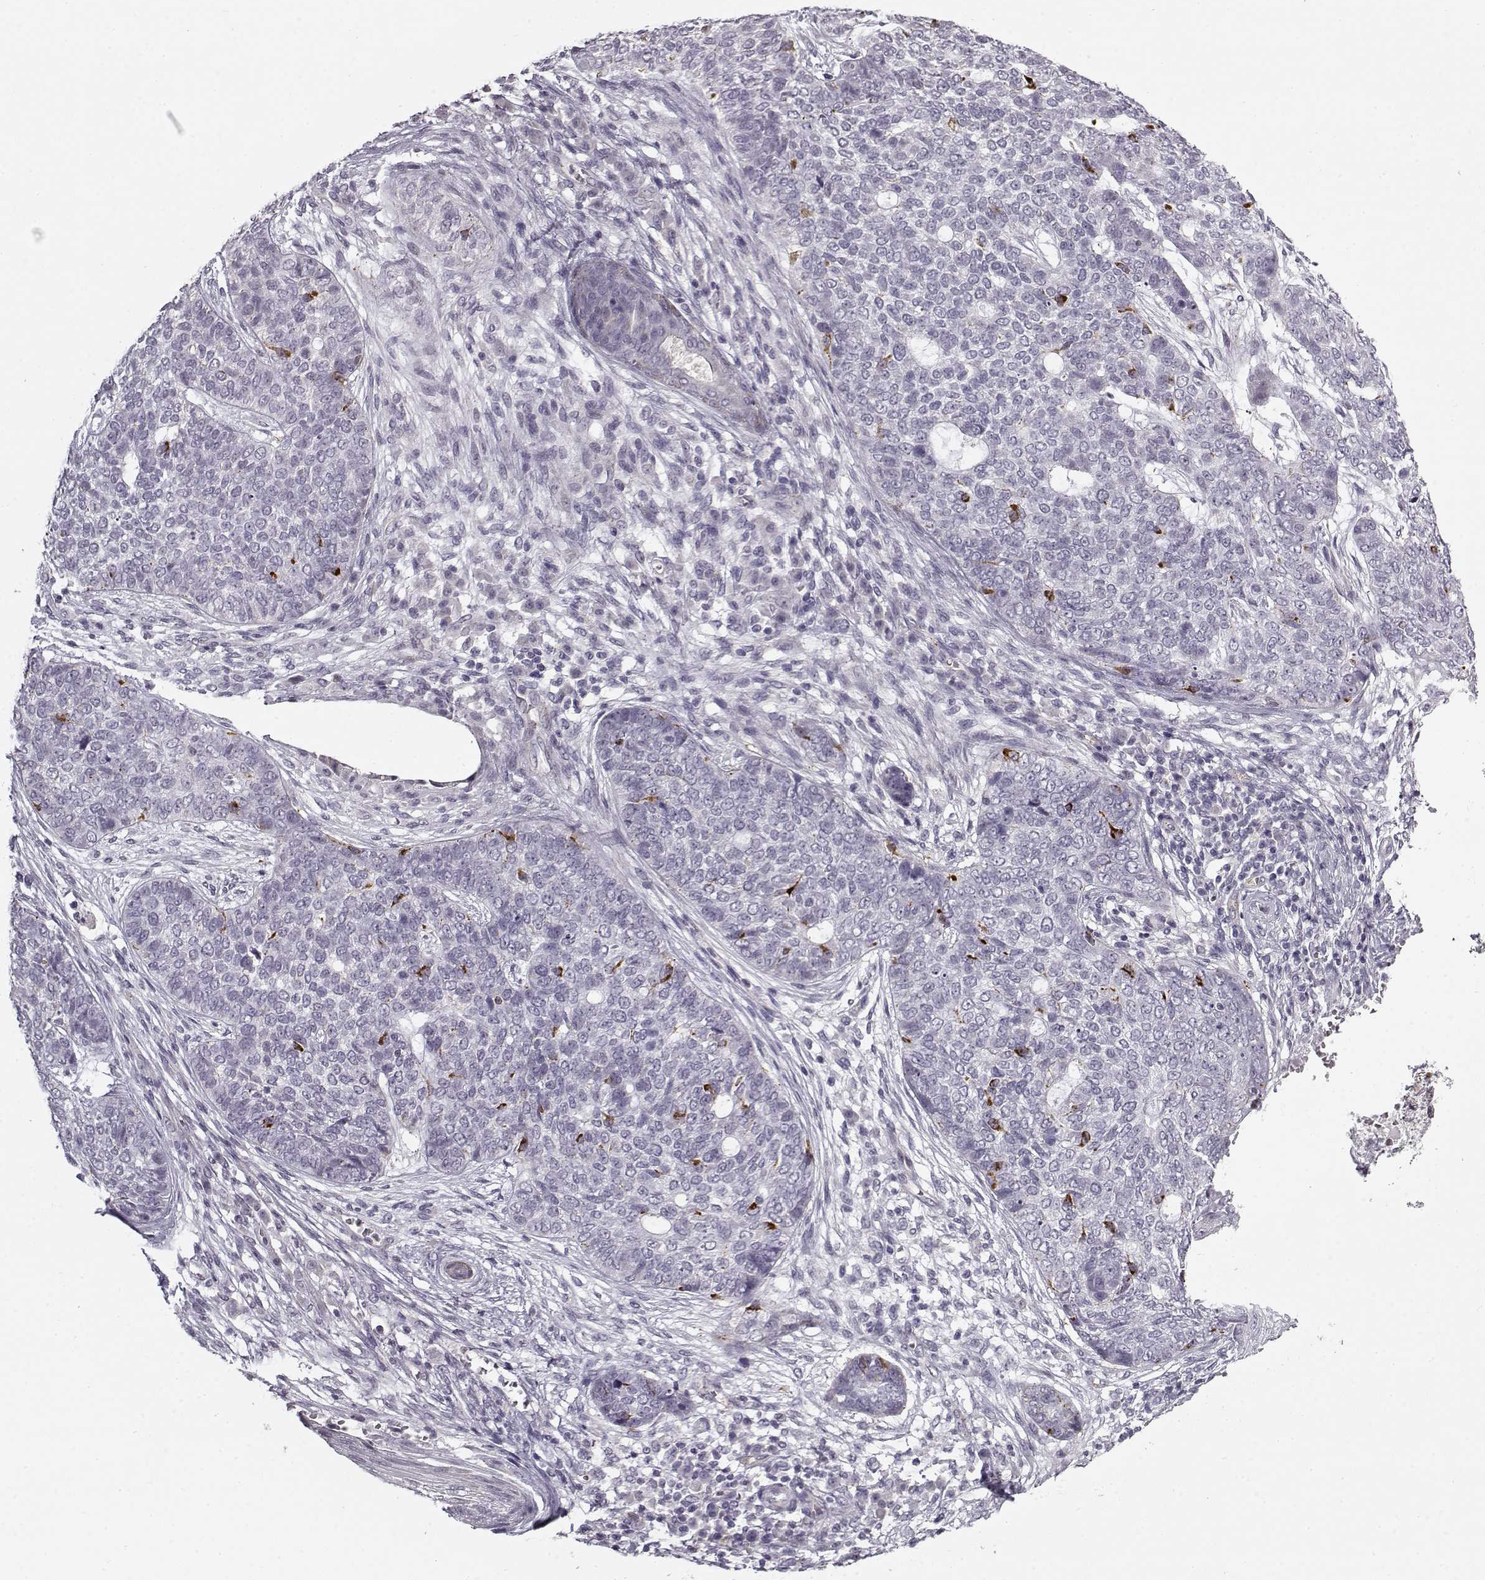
{"staining": {"intensity": "negative", "quantity": "none", "location": "none"}, "tissue": "skin cancer", "cell_type": "Tumor cells", "image_type": "cancer", "snomed": [{"axis": "morphology", "description": "Basal cell carcinoma"}, {"axis": "topography", "description": "Skin"}], "caption": "Basal cell carcinoma (skin) was stained to show a protein in brown. There is no significant staining in tumor cells.", "gene": "SNCA", "patient": {"sex": "female", "age": 69}}